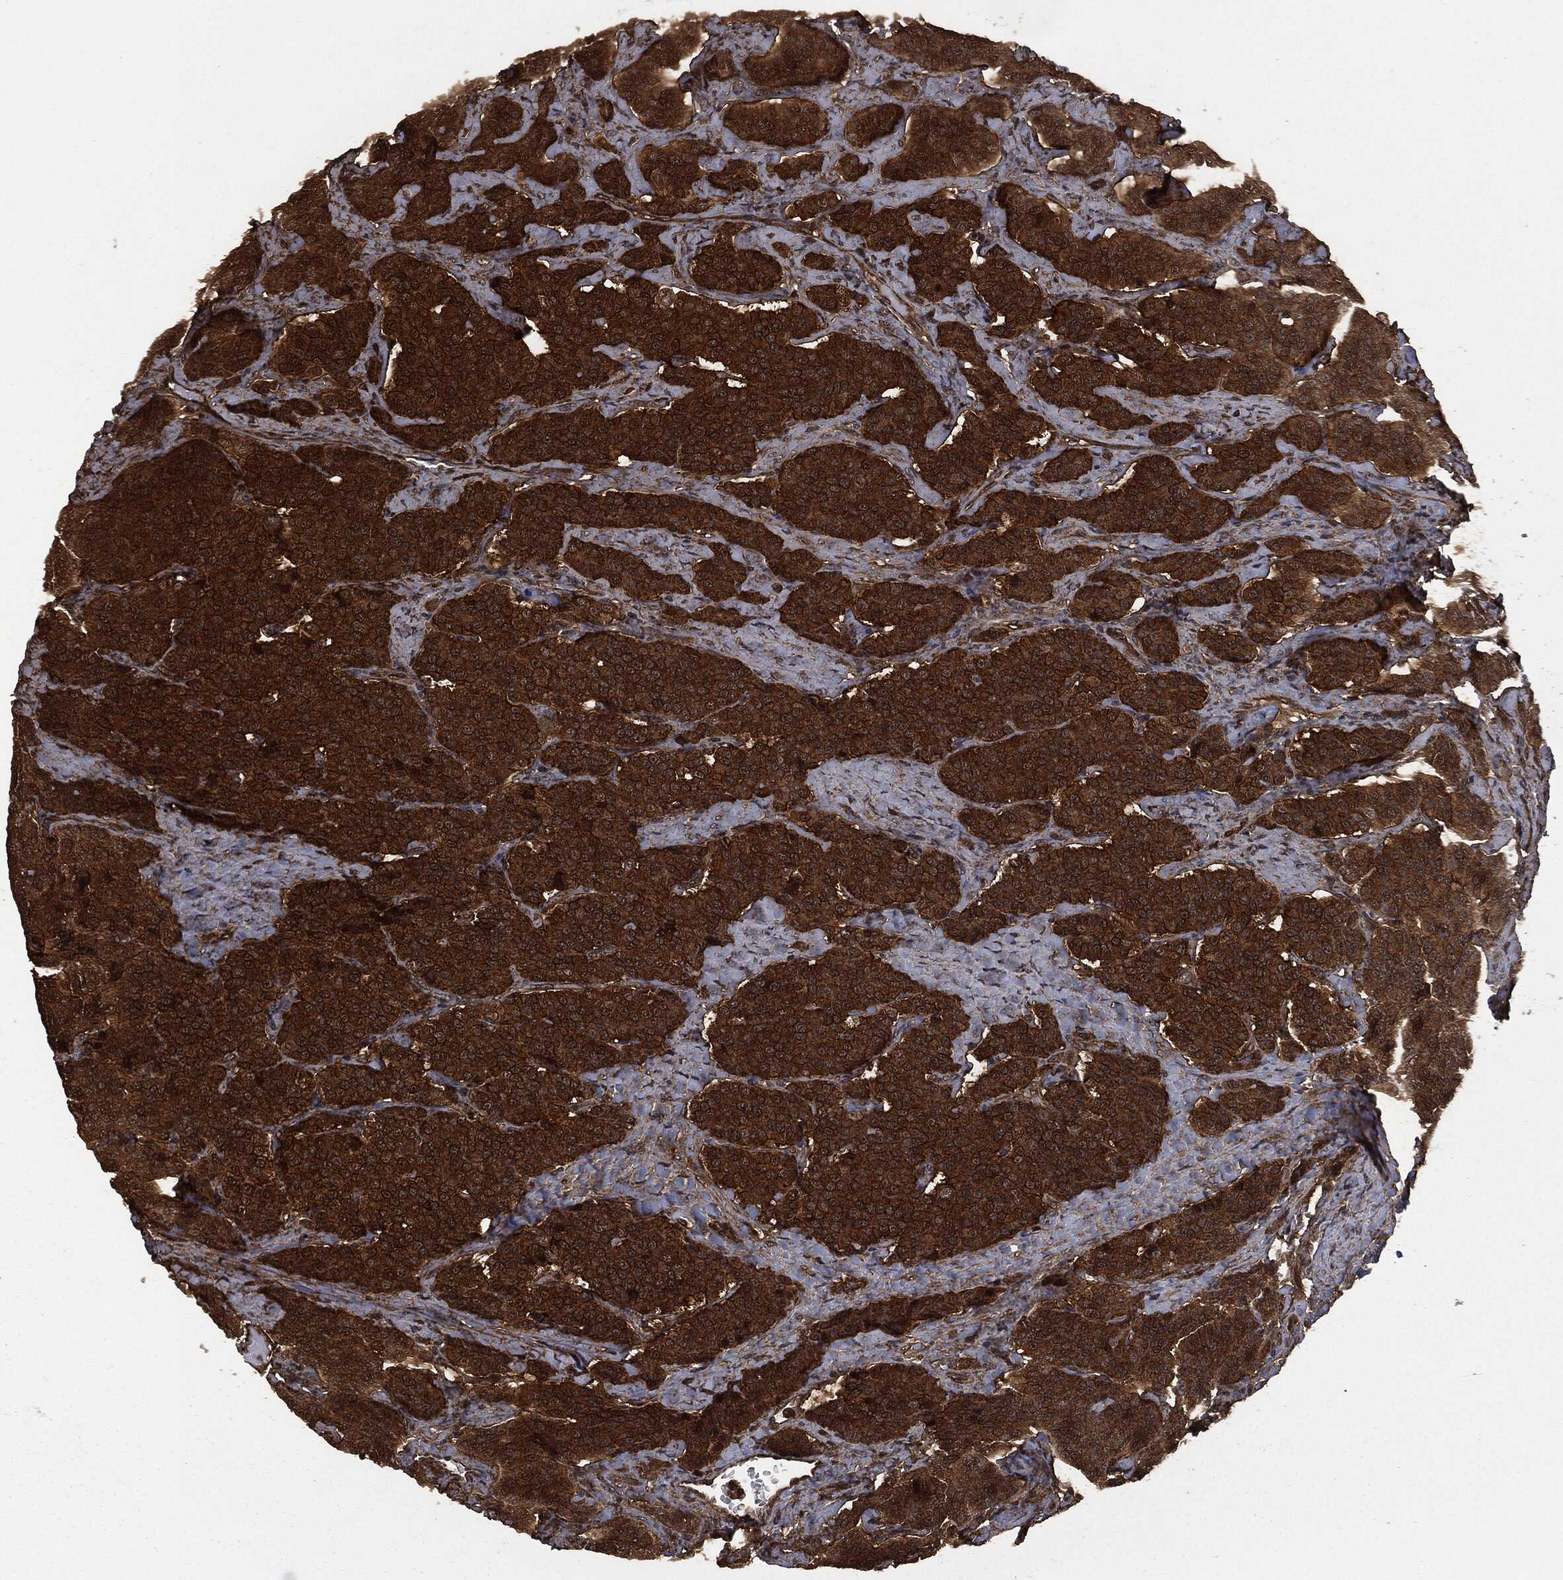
{"staining": {"intensity": "strong", "quantity": ">75%", "location": "cytoplasmic/membranous"}, "tissue": "carcinoid", "cell_type": "Tumor cells", "image_type": "cancer", "snomed": [{"axis": "morphology", "description": "Carcinoid, malignant, NOS"}, {"axis": "topography", "description": "Small intestine"}], "caption": "Tumor cells show high levels of strong cytoplasmic/membranous expression in about >75% of cells in carcinoid (malignant).", "gene": "HRAS", "patient": {"sex": "female", "age": 58}}